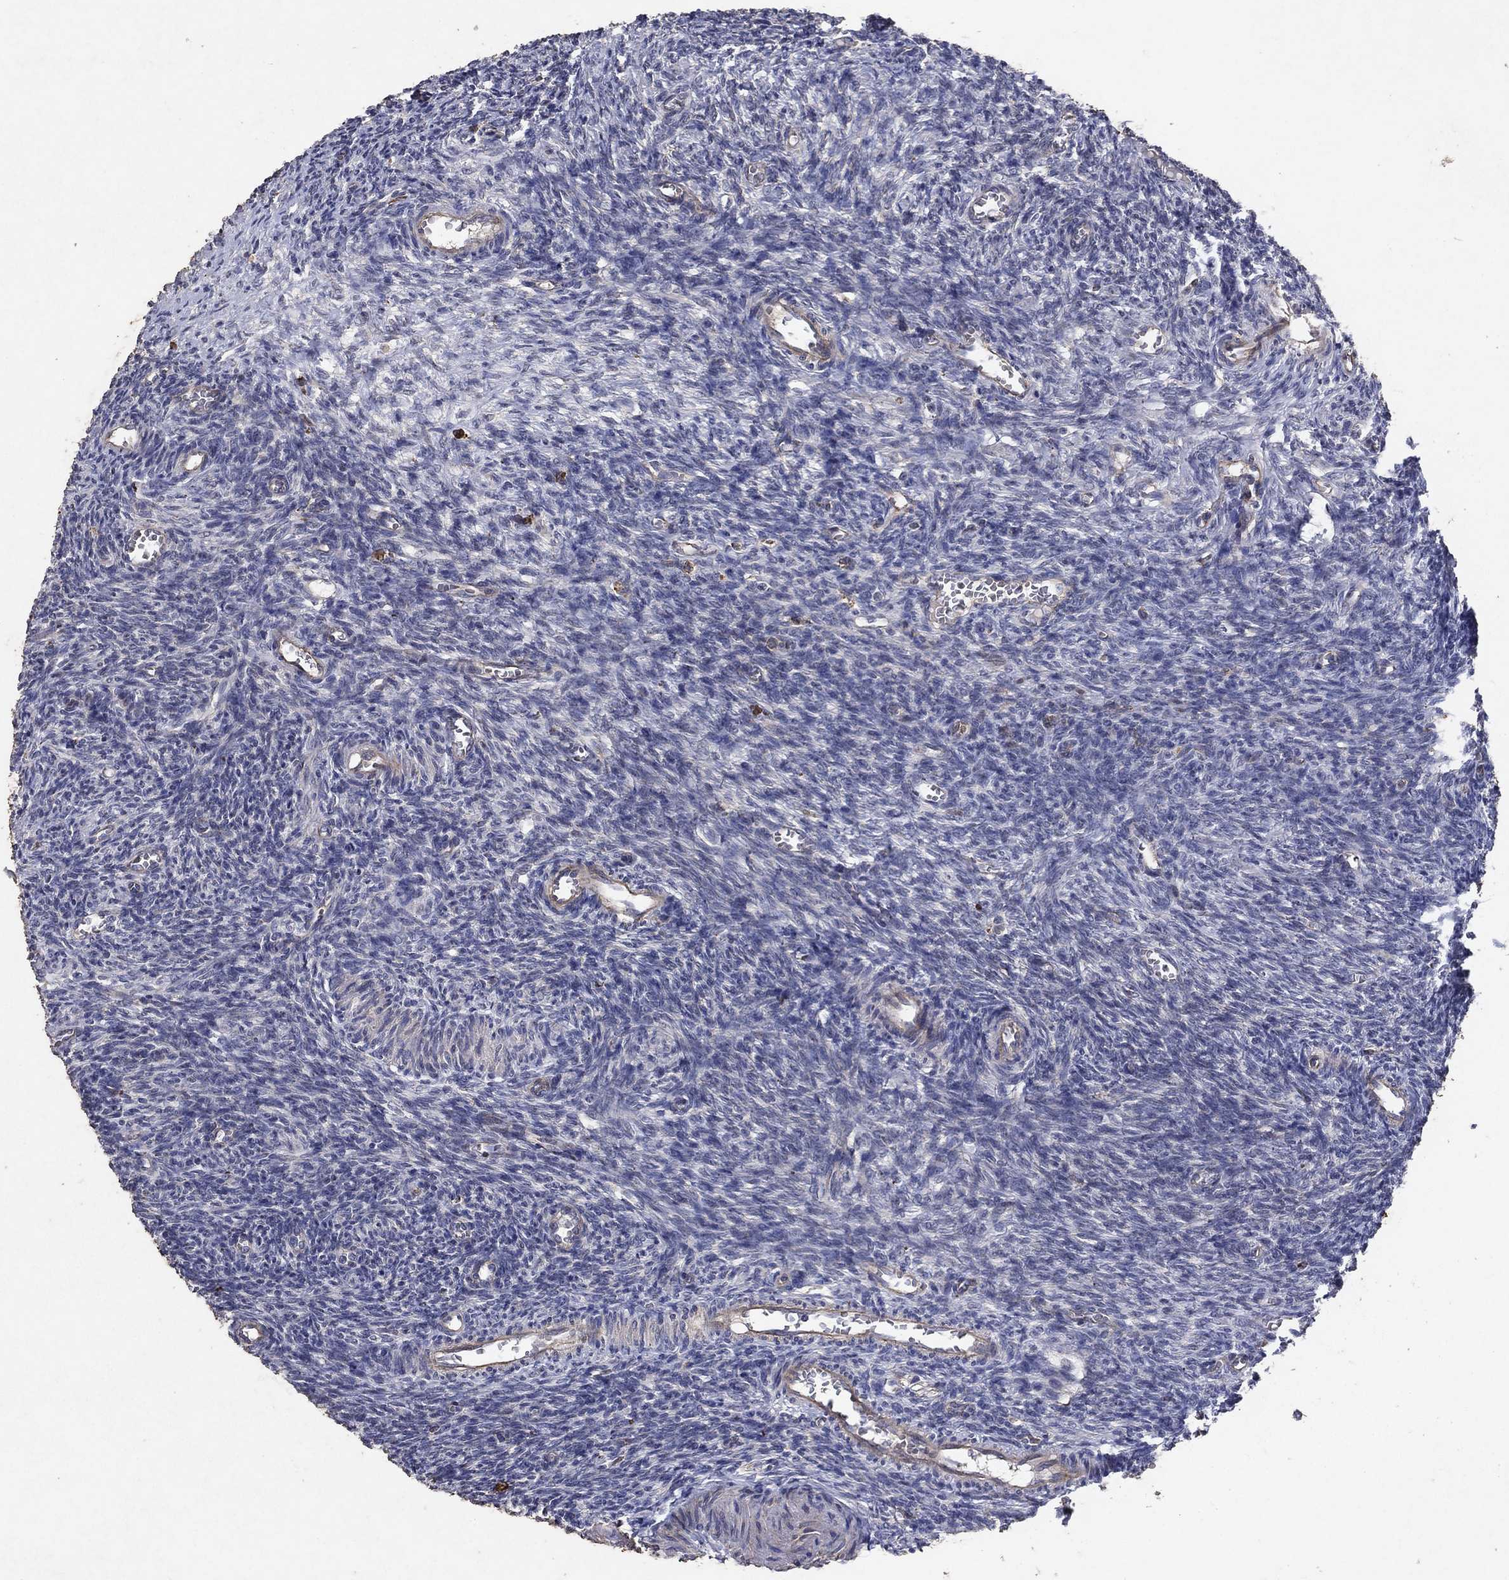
{"staining": {"intensity": "moderate", "quantity": ">75%", "location": "cytoplasmic/membranous"}, "tissue": "ovary", "cell_type": "Follicle cells", "image_type": "normal", "snomed": [{"axis": "morphology", "description": "Normal tissue, NOS"}, {"axis": "topography", "description": "Ovary"}], "caption": "Immunohistochemistry (IHC) micrograph of normal ovary: human ovary stained using immunohistochemistry reveals medium levels of moderate protein expression localized specifically in the cytoplasmic/membranous of follicle cells, appearing as a cytoplasmic/membranous brown color.", "gene": "FRG1", "patient": {"sex": "female", "age": 27}}